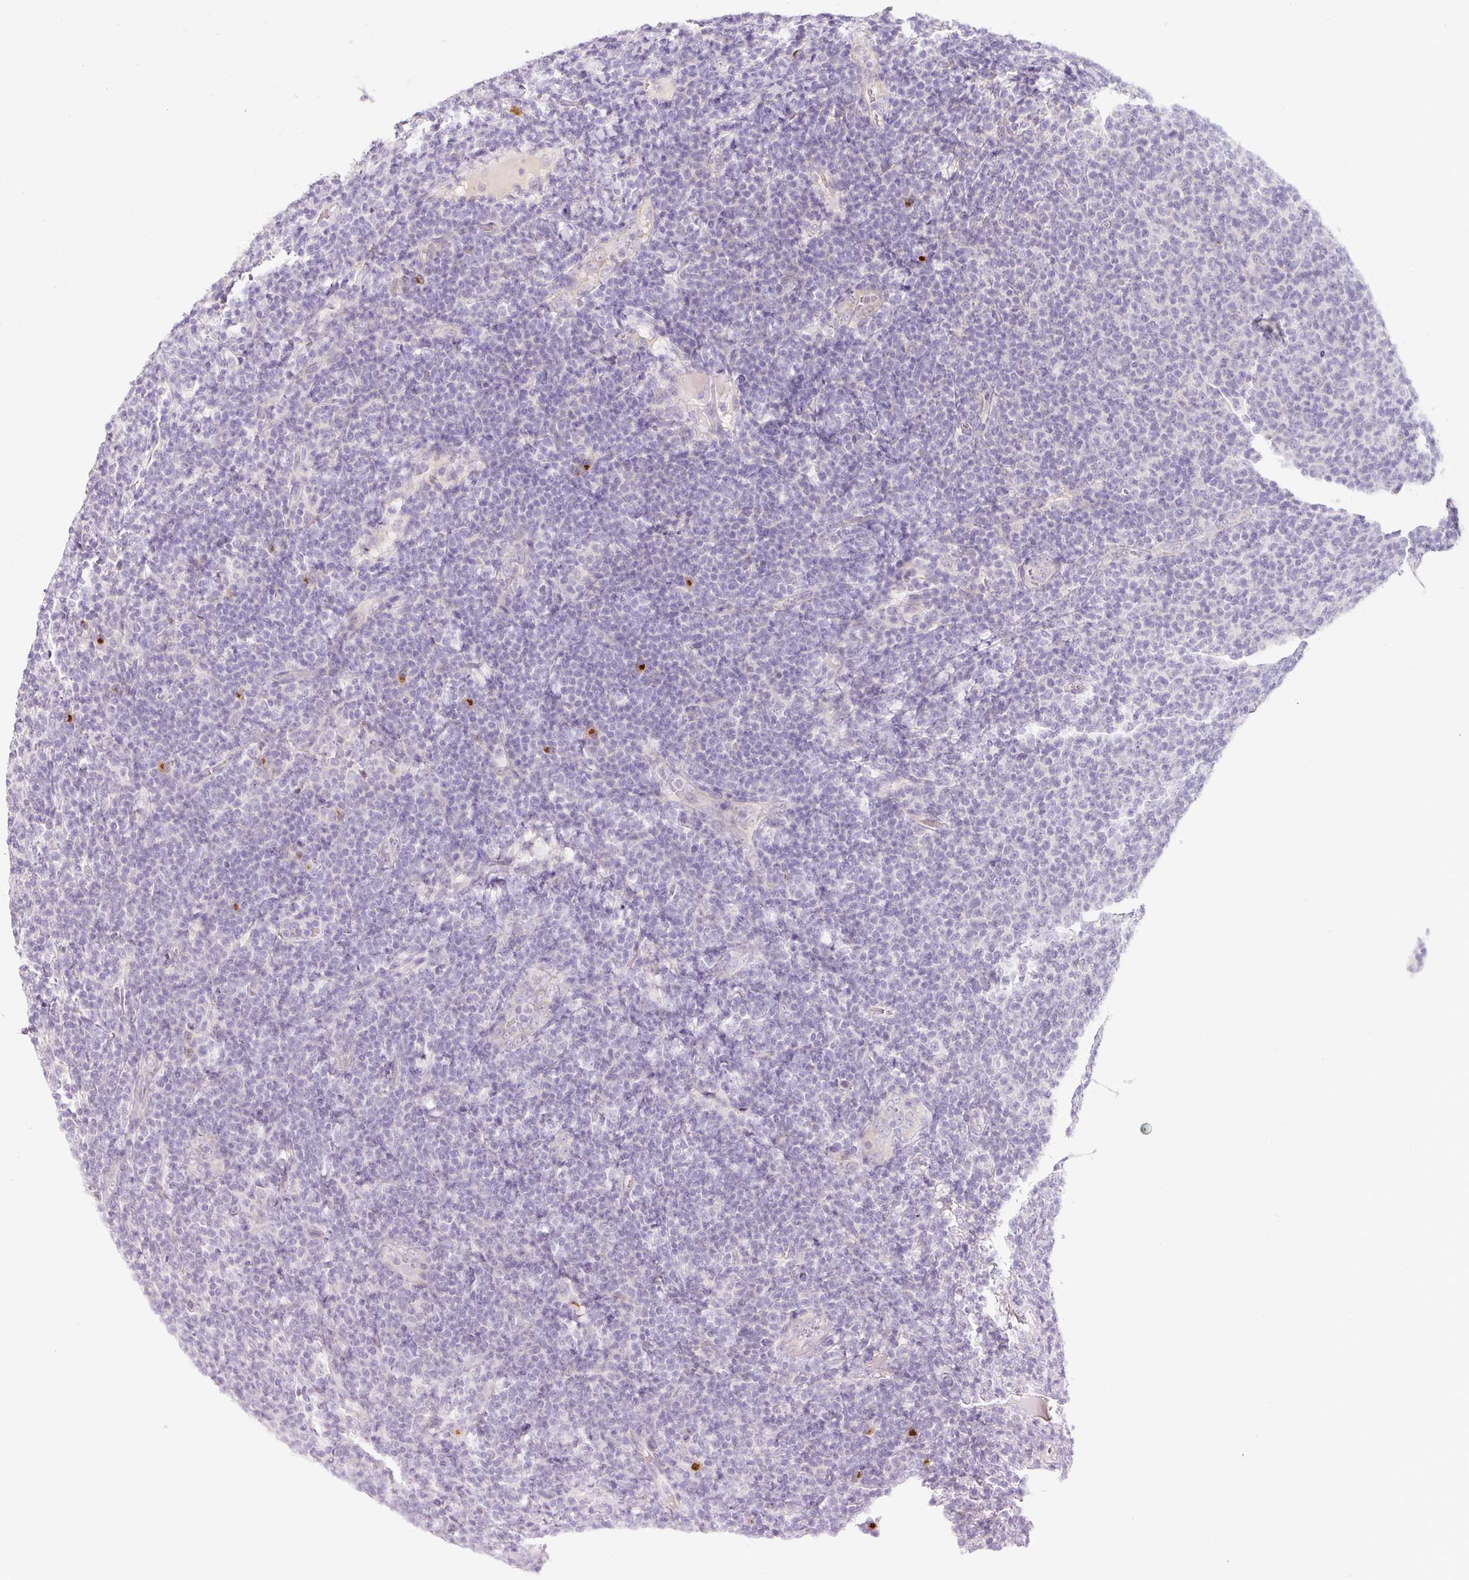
{"staining": {"intensity": "negative", "quantity": "none", "location": "none"}, "tissue": "lymphoma", "cell_type": "Tumor cells", "image_type": "cancer", "snomed": [{"axis": "morphology", "description": "Malignant lymphoma, non-Hodgkin's type, Low grade"}, {"axis": "topography", "description": "Lymph node"}], "caption": "Photomicrograph shows no protein staining in tumor cells of malignant lymphoma, non-Hodgkin's type (low-grade) tissue. (DAB (3,3'-diaminobenzidine) IHC with hematoxylin counter stain).", "gene": "NBPF11", "patient": {"sex": "male", "age": 66}}